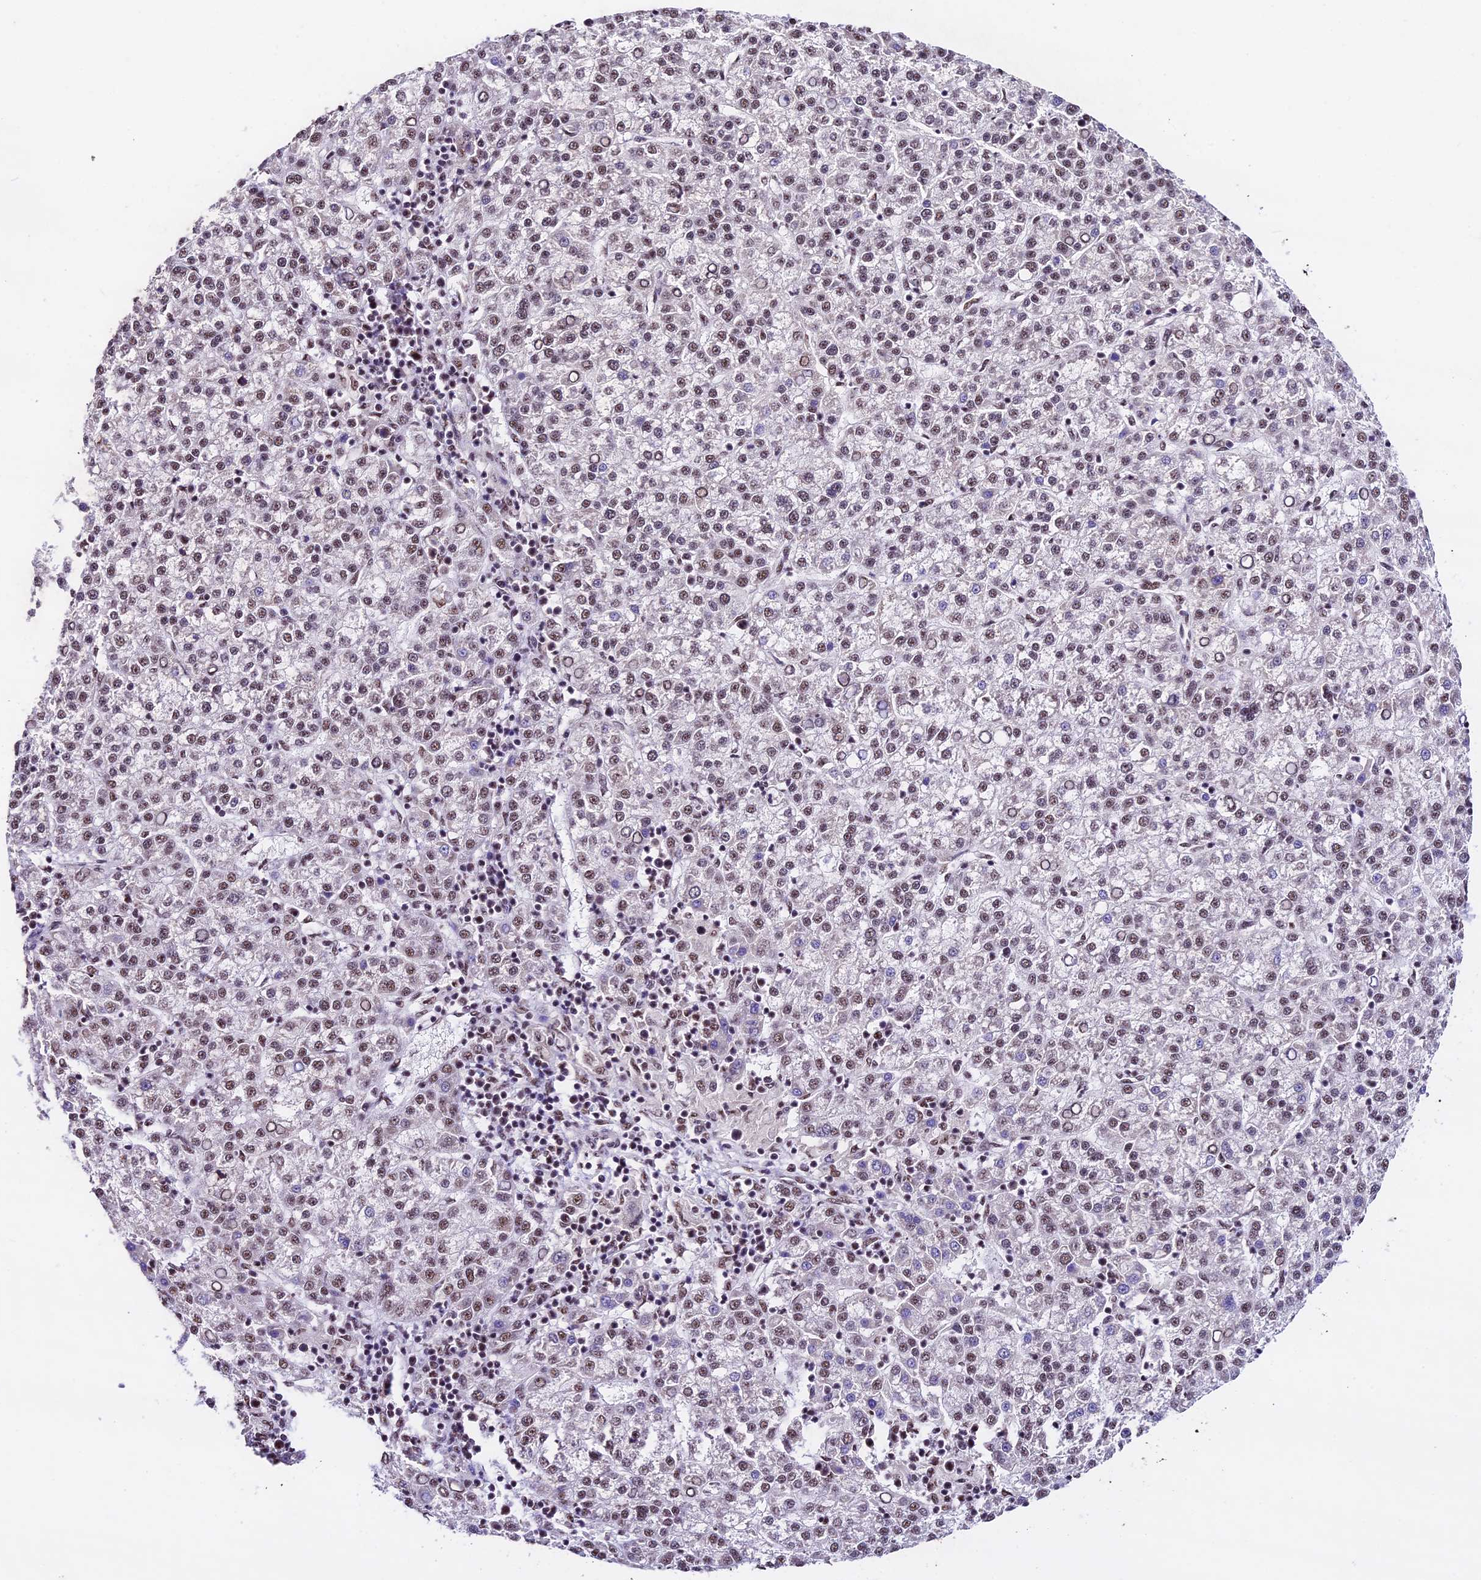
{"staining": {"intensity": "weak", "quantity": ">75%", "location": "nuclear"}, "tissue": "liver cancer", "cell_type": "Tumor cells", "image_type": "cancer", "snomed": [{"axis": "morphology", "description": "Carcinoma, Hepatocellular, NOS"}, {"axis": "topography", "description": "Liver"}], "caption": "High-magnification brightfield microscopy of hepatocellular carcinoma (liver) stained with DAB (brown) and counterstained with hematoxylin (blue). tumor cells exhibit weak nuclear expression is seen in approximately>75% of cells.", "gene": "CARS2", "patient": {"sex": "female", "age": 58}}